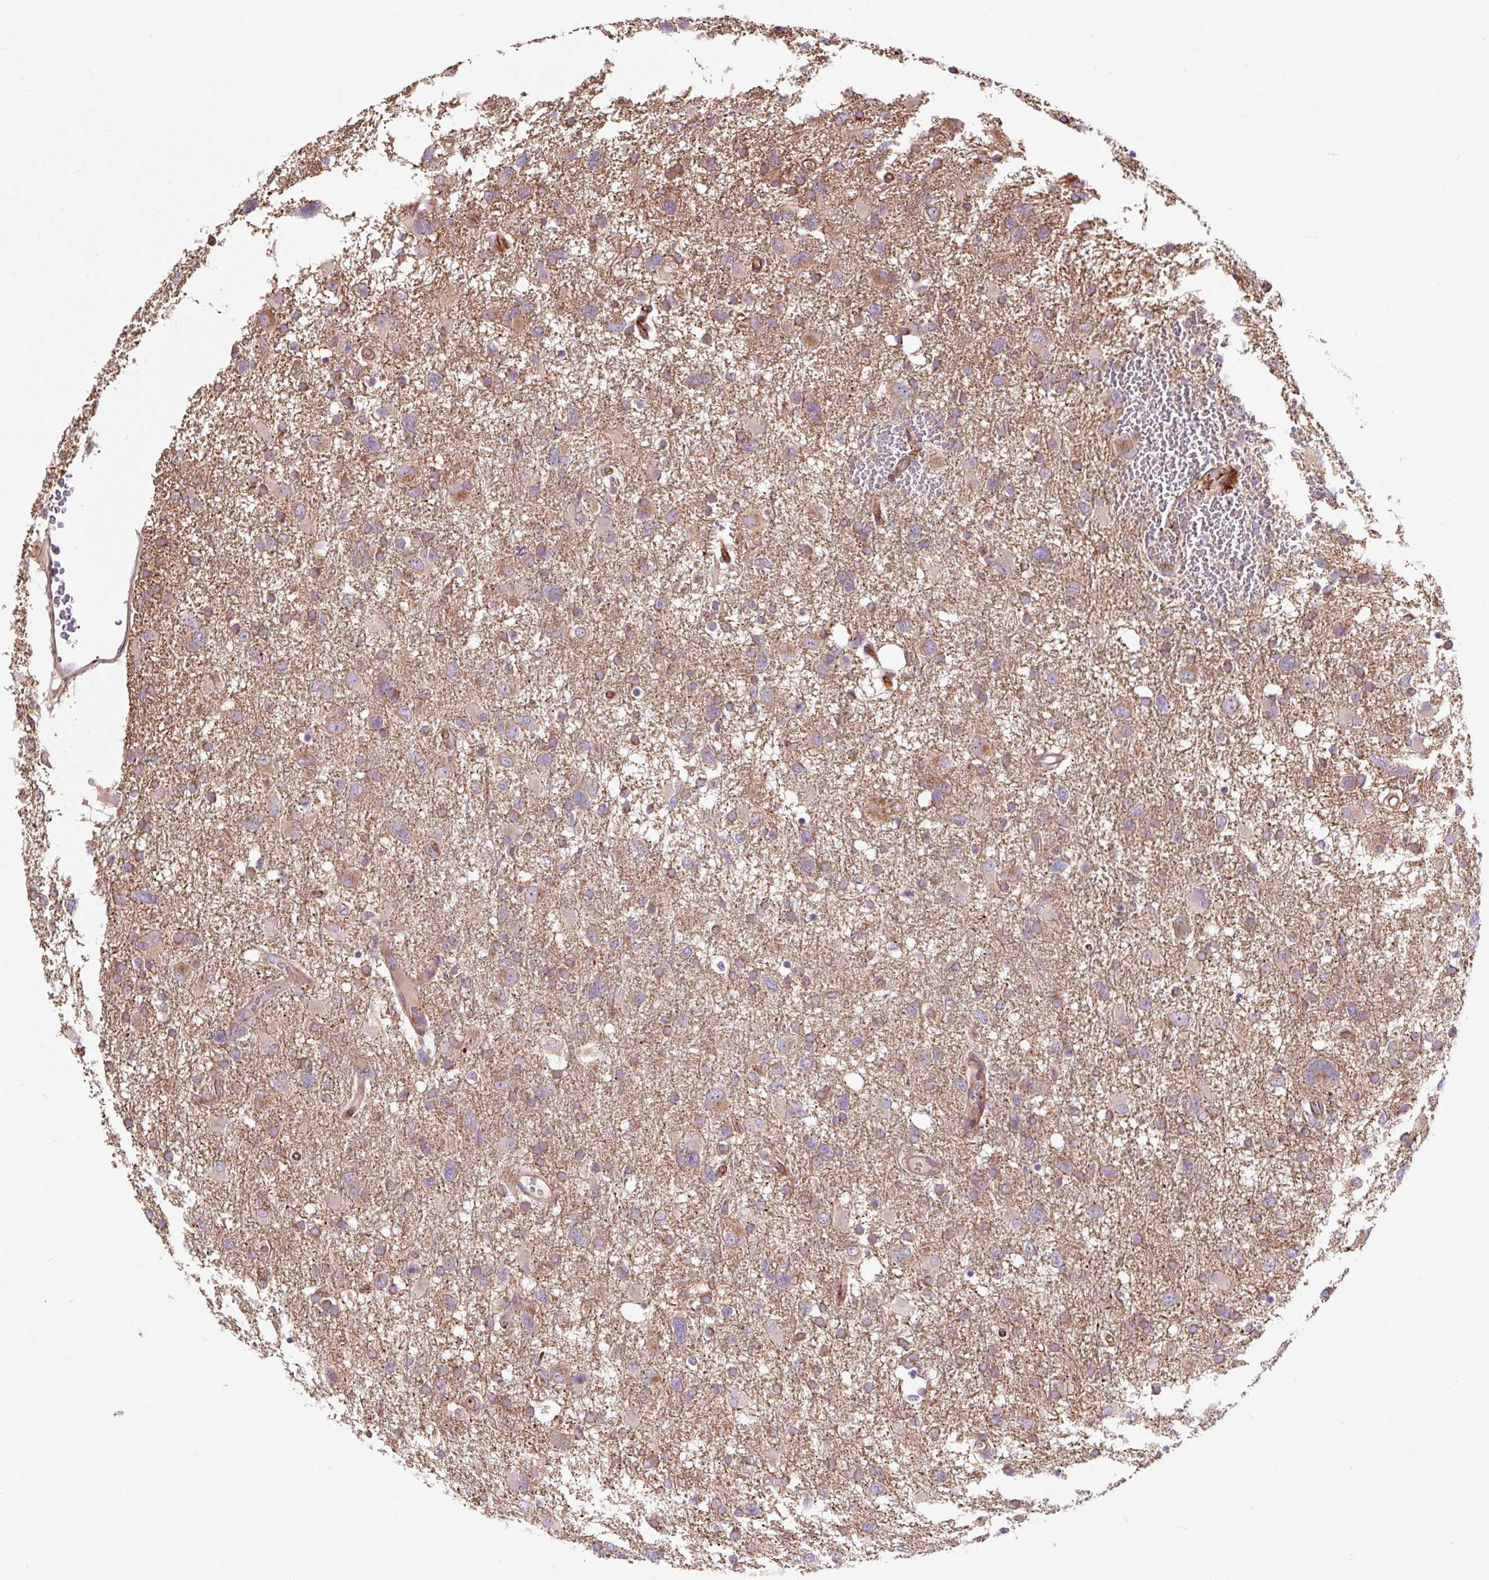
{"staining": {"intensity": "moderate", "quantity": ">75%", "location": "cytoplasmic/membranous"}, "tissue": "glioma", "cell_type": "Tumor cells", "image_type": "cancer", "snomed": [{"axis": "morphology", "description": "Glioma, malignant, High grade"}, {"axis": "topography", "description": "Brain"}], "caption": "A brown stain shows moderate cytoplasmic/membranous positivity of a protein in high-grade glioma (malignant) tumor cells. The protein of interest is stained brown, and the nuclei are stained in blue (DAB (3,3'-diaminobenzidine) IHC with brightfield microscopy, high magnification).", "gene": "PCDHGB3", "patient": {"sex": "male", "age": 61}}